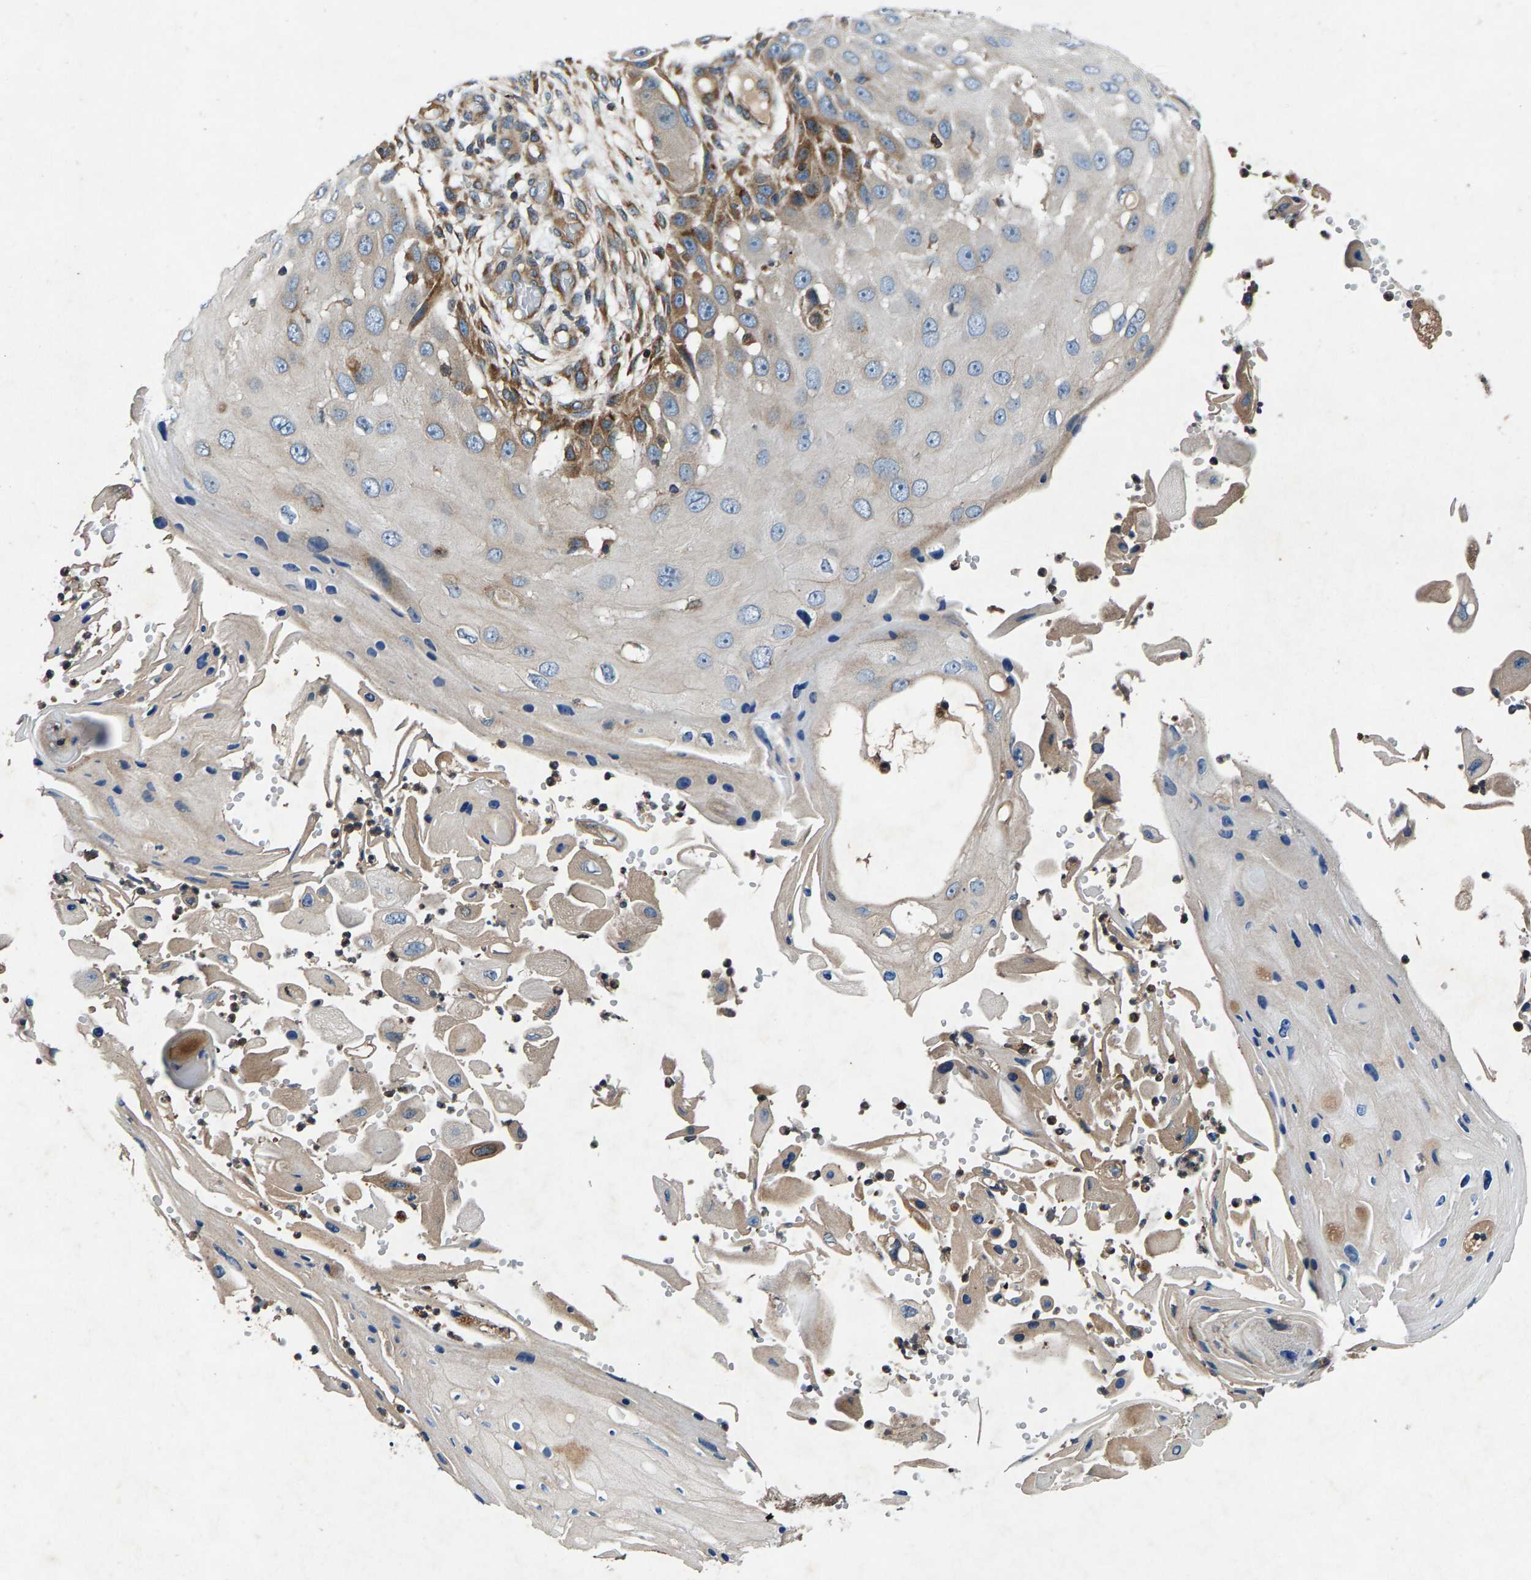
{"staining": {"intensity": "moderate", "quantity": "<25%", "location": "cytoplasmic/membranous"}, "tissue": "skin cancer", "cell_type": "Tumor cells", "image_type": "cancer", "snomed": [{"axis": "morphology", "description": "Squamous cell carcinoma, NOS"}, {"axis": "topography", "description": "Skin"}], "caption": "Protein expression analysis of human skin squamous cell carcinoma reveals moderate cytoplasmic/membranous staining in about <25% of tumor cells.", "gene": "LPCAT1", "patient": {"sex": "female", "age": 44}}